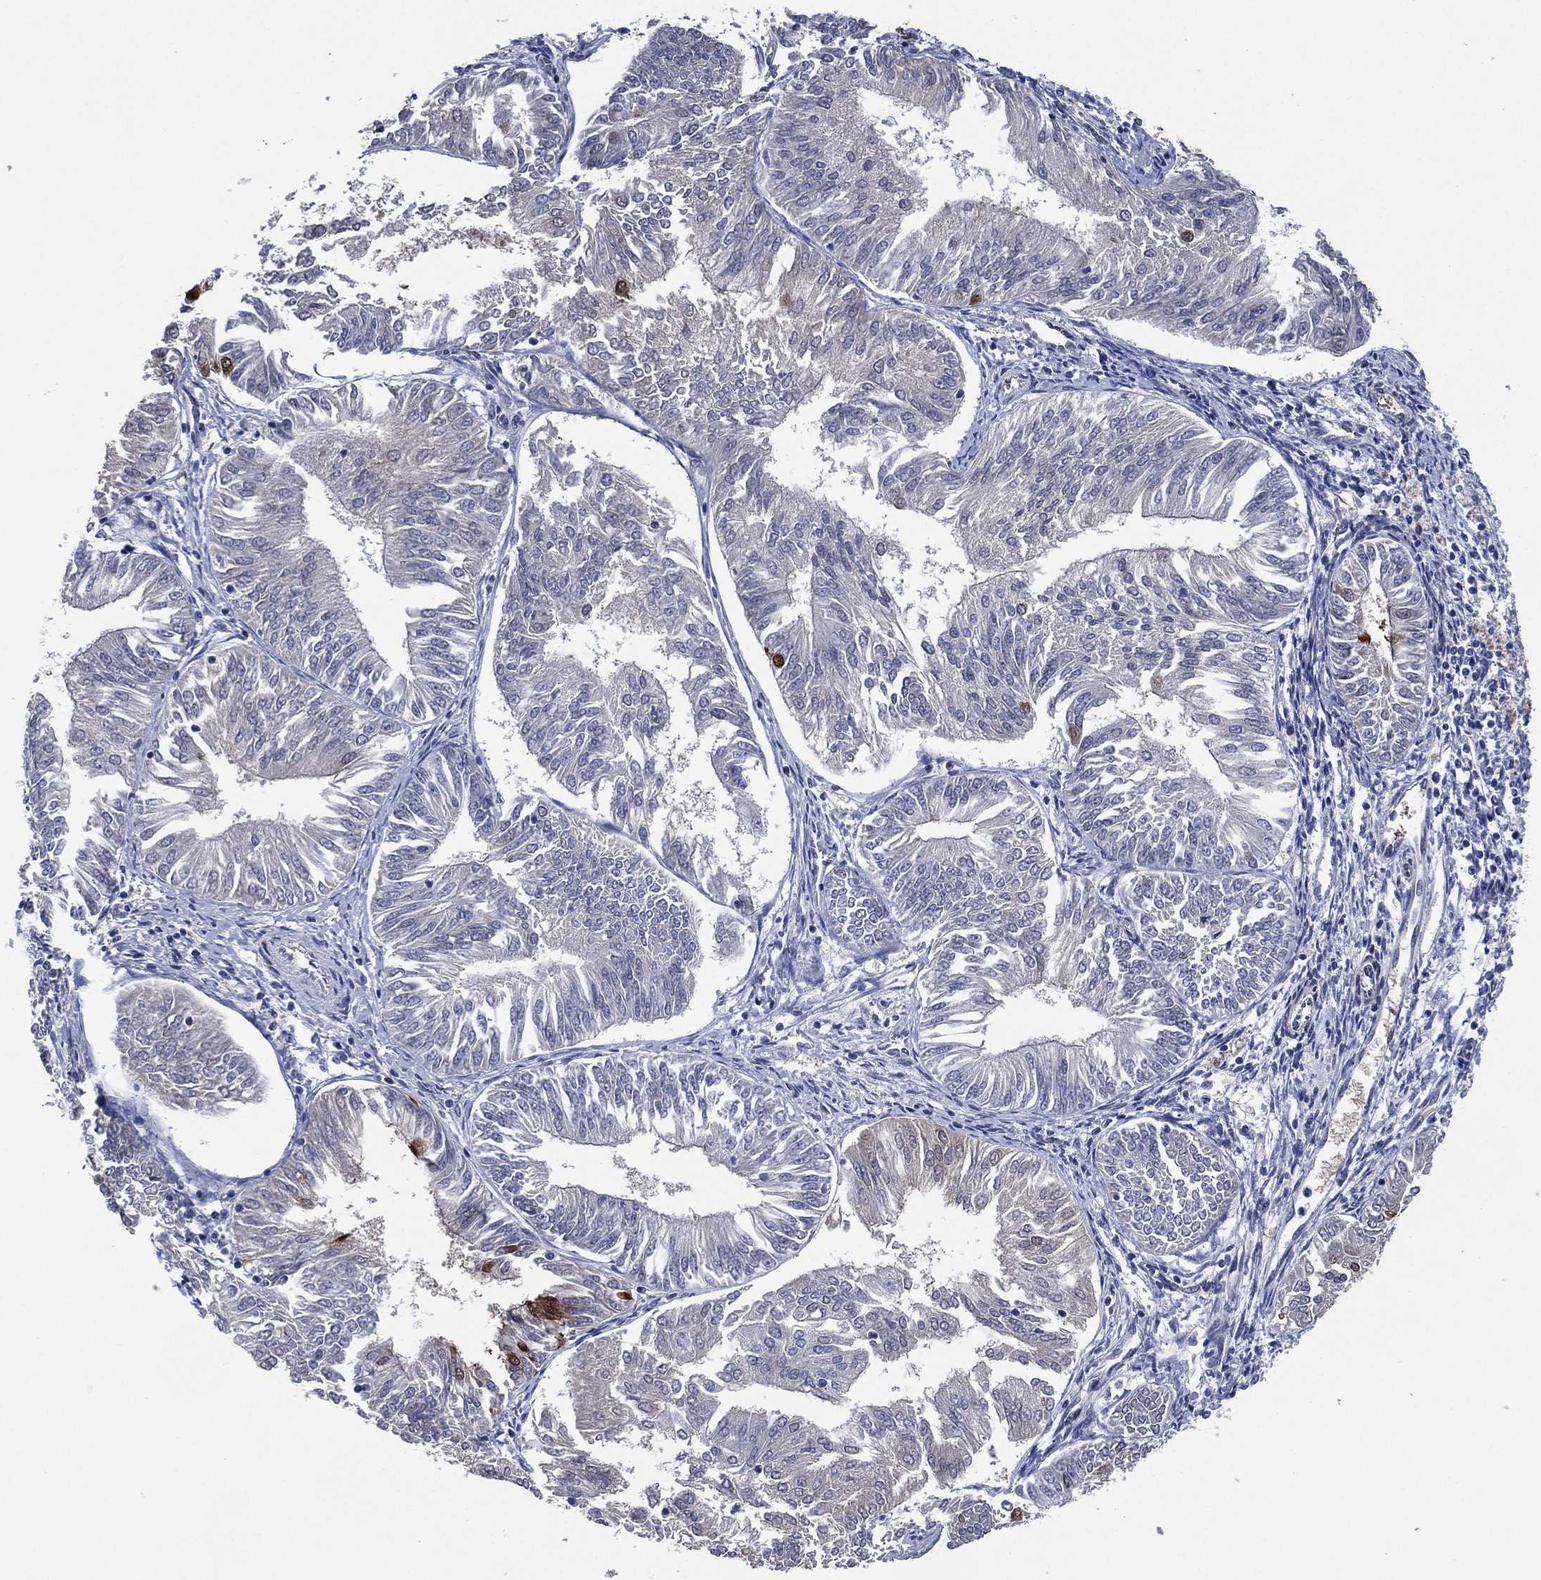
{"staining": {"intensity": "negative", "quantity": "none", "location": "none"}, "tissue": "endometrial cancer", "cell_type": "Tumor cells", "image_type": "cancer", "snomed": [{"axis": "morphology", "description": "Adenocarcinoma, NOS"}, {"axis": "topography", "description": "Endometrium"}], "caption": "DAB (3,3'-diaminobenzidine) immunohistochemical staining of human adenocarcinoma (endometrial) demonstrates no significant staining in tumor cells.", "gene": "AK1", "patient": {"sex": "female", "age": 58}}